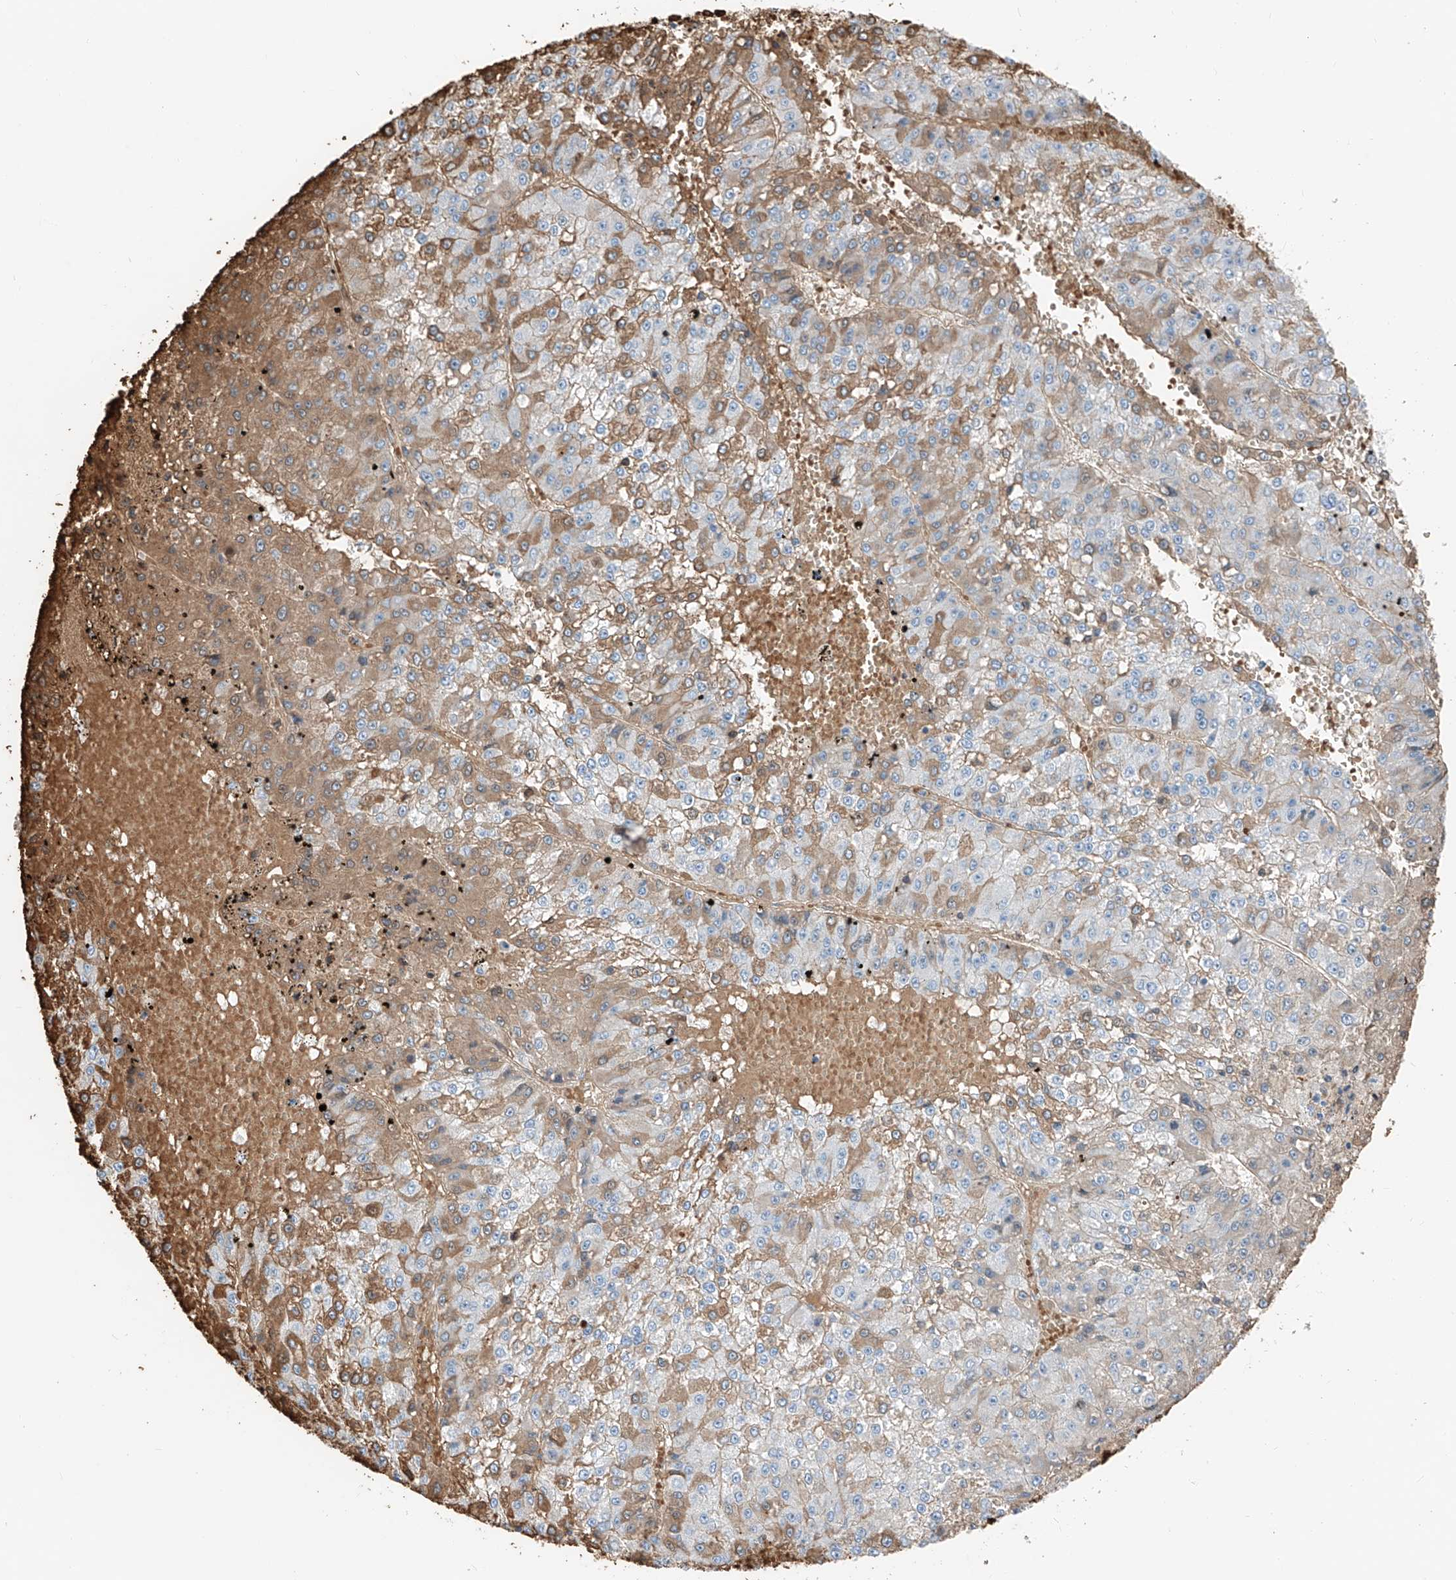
{"staining": {"intensity": "weak", "quantity": "25%-75%", "location": "cytoplasmic/membranous"}, "tissue": "liver cancer", "cell_type": "Tumor cells", "image_type": "cancer", "snomed": [{"axis": "morphology", "description": "Carcinoma, Hepatocellular, NOS"}, {"axis": "topography", "description": "Liver"}], "caption": "The image shows a brown stain indicating the presence of a protein in the cytoplasmic/membranous of tumor cells in liver hepatocellular carcinoma.", "gene": "PRSS23", "patient": {"sex": "female", "age": 73}}